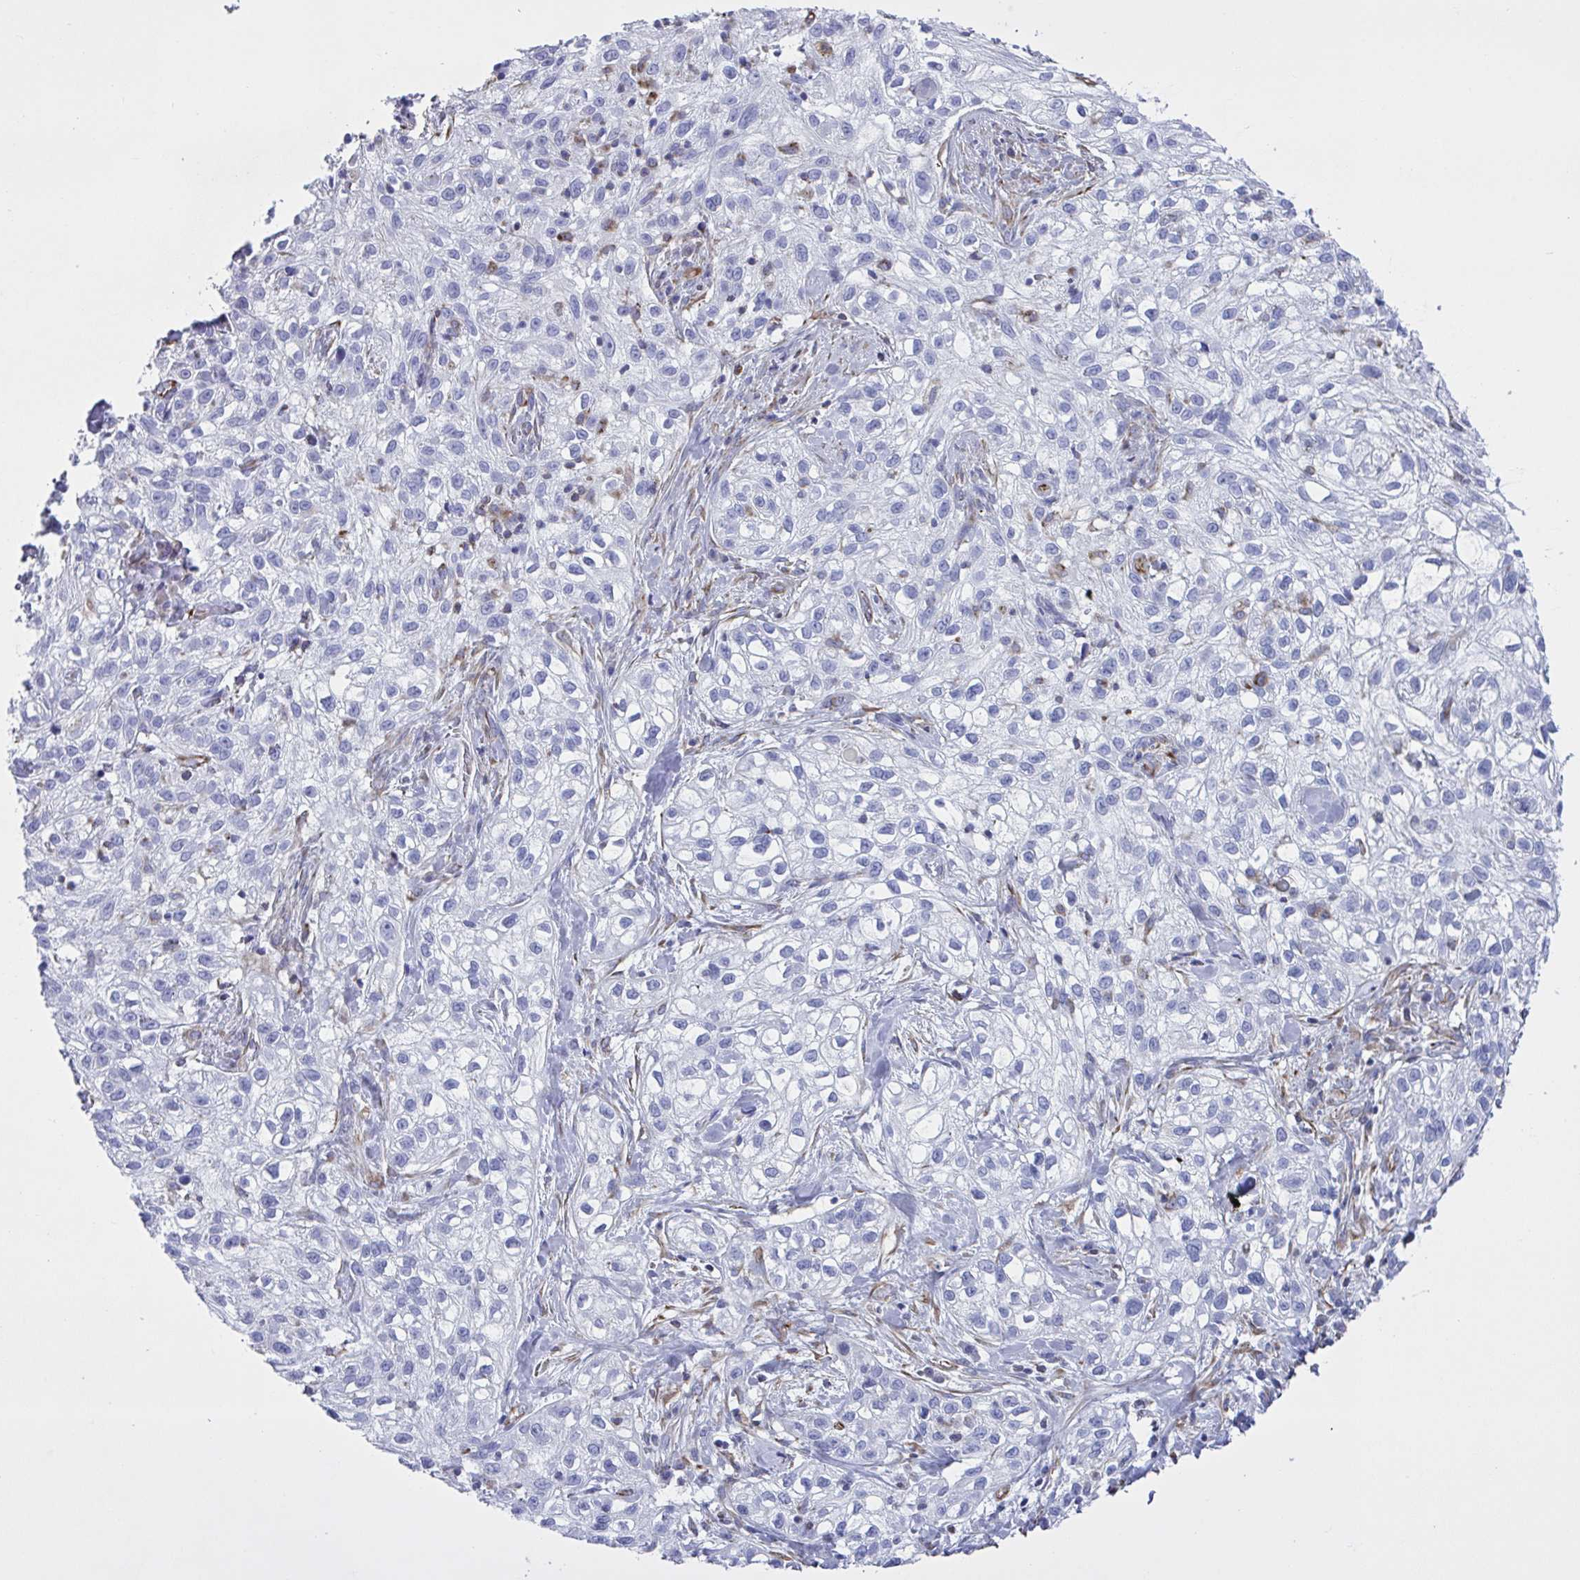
{"staining": {"intensity": "negative", "quantity": "none", "location": "none"}, "tissue": "skin cancer", "cell_type": "Tumor cells", "image_type": "cancer", "snomed": [{"axis": "morphology", "description": "Squamous cell carcinoma, NOS"}, {"axis": "topography", "description": "Skin"}], "caption": "Immunohistochemistry of human squamous cell carcinoma (skin) exhibits no expression in tumor cells. (DAB IHC visualized using brightfield microscopy, high magnification).", "gene": "TMEM86B", "patient": {"sex": "male", "age": 82}}